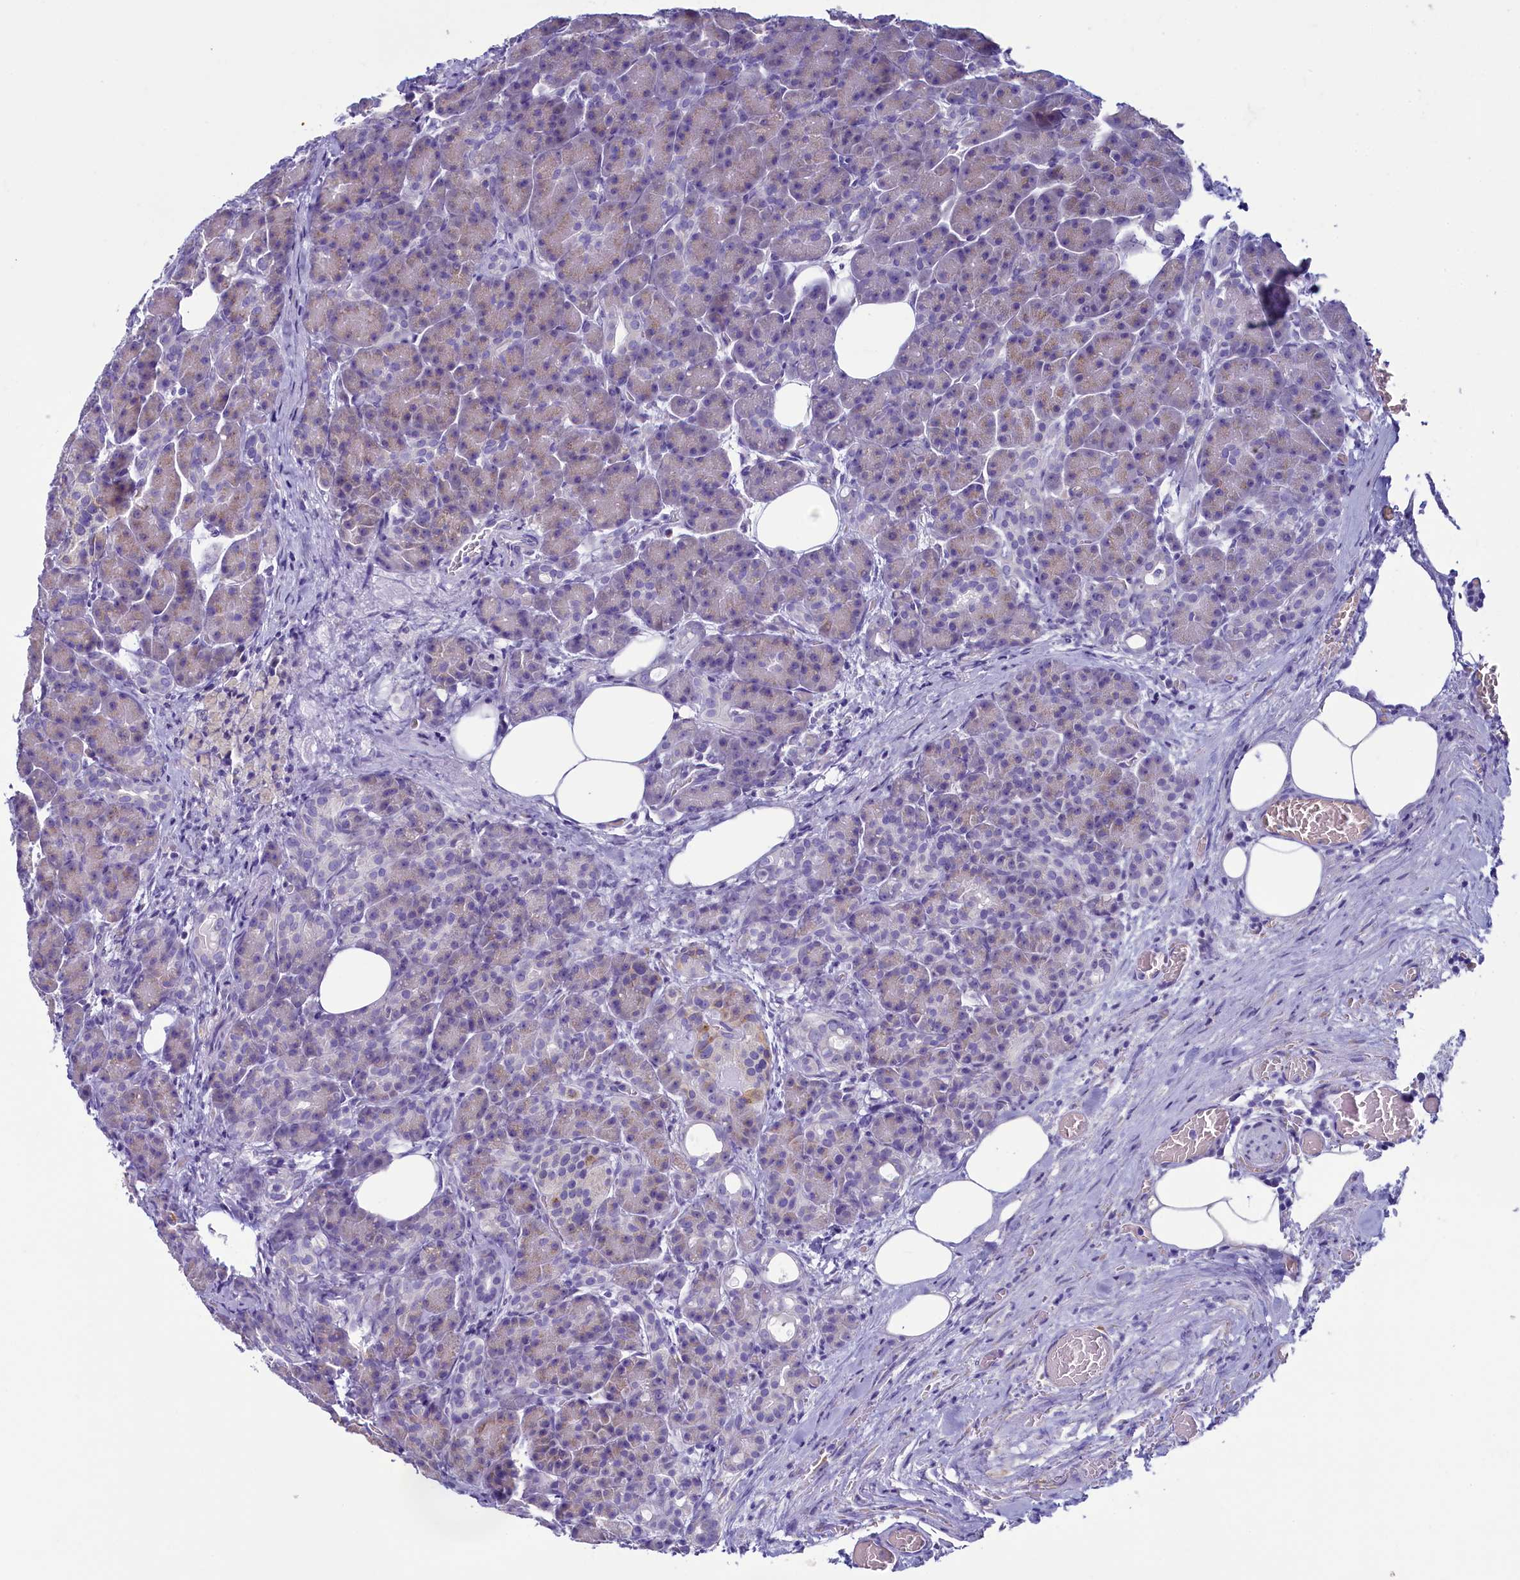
{"staining": {"intensity": "weak", "quantity": "<25%", "location": "cytoplasmic/membranous"}, "tissue": "pancreas", "cell_type": "Exocrine glandular cells", "image_type": "normal", "snomed": [{"axis": "morphology", "description": "Normal tissue, NOS"}, {"axis": "topography", "description": "Pancreas"}], "caption": "DAB (3,3'-diaminobenzidine) immunohistochemical staining of benign human pancreas displays no significant staining in exocrine glandular cells.", "gene": "SKA3", "patient": {"sex": "male", "age": 63}}